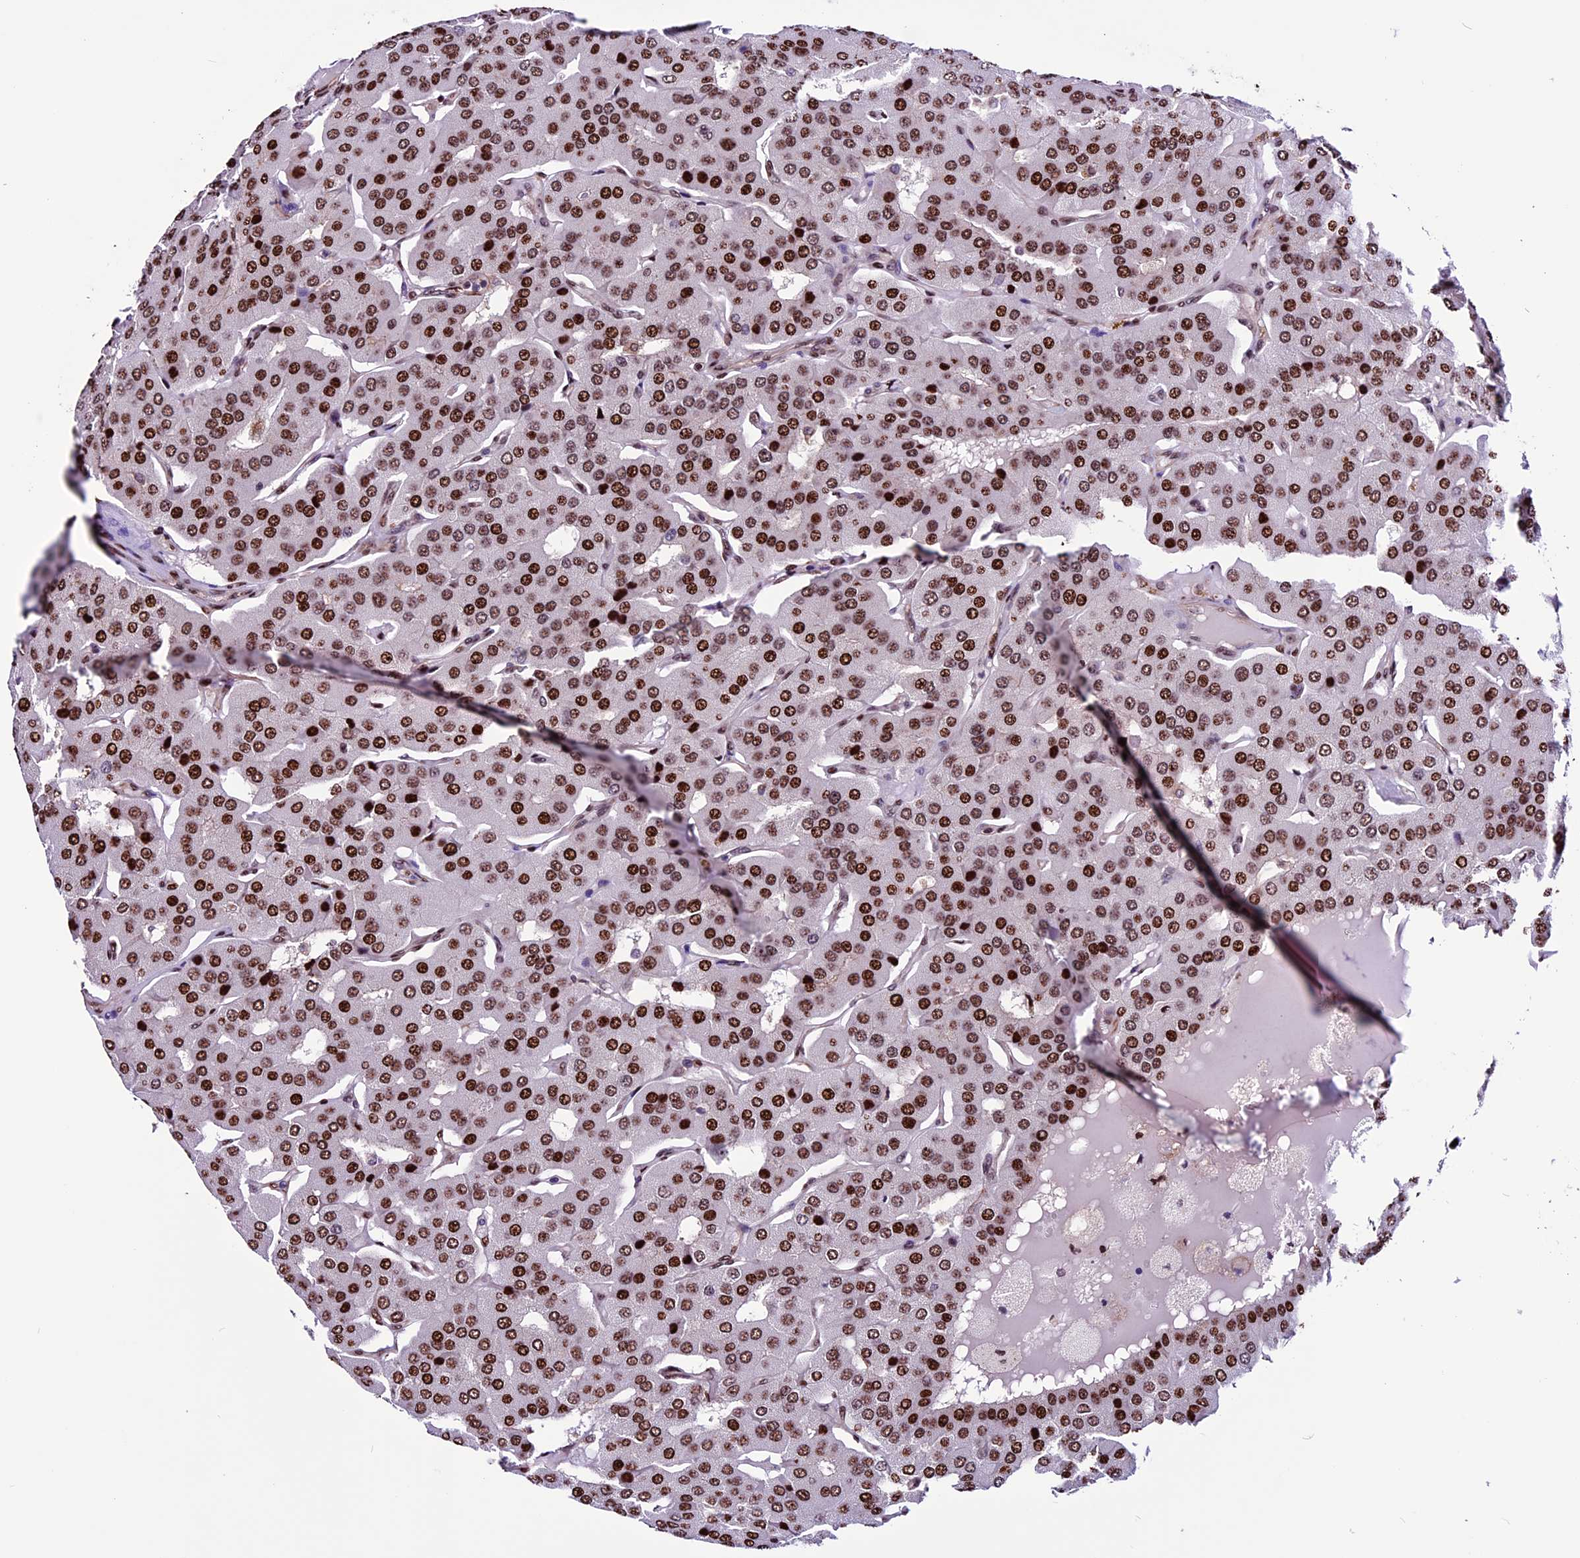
{"staining": {"intensity": "strong", "quantity": ">75%", "location": "nuclear"}, "tissue": "parathyroid gland", "cell_type": "Glandular cells", "image_type": "normal", "snomed": [{"axis": "morphology", "description": "Normal tissue, NOS"}, {"axis": "morphology", "description": "Adenoma, NOS"}, {"axis": "topography", "description": "Parathyroid gland"}], "caption": "Benign parathyroid gland shows strong nuclear positivity in approximately >75% of glandular cells, visualized by immunohistochemistry. Immunohistochemistry (ihc) stains the protein of interest in brown and the nuclei are stained blue.", "gene": "RINL", "patient": {"sex": "female", "age": 86}}